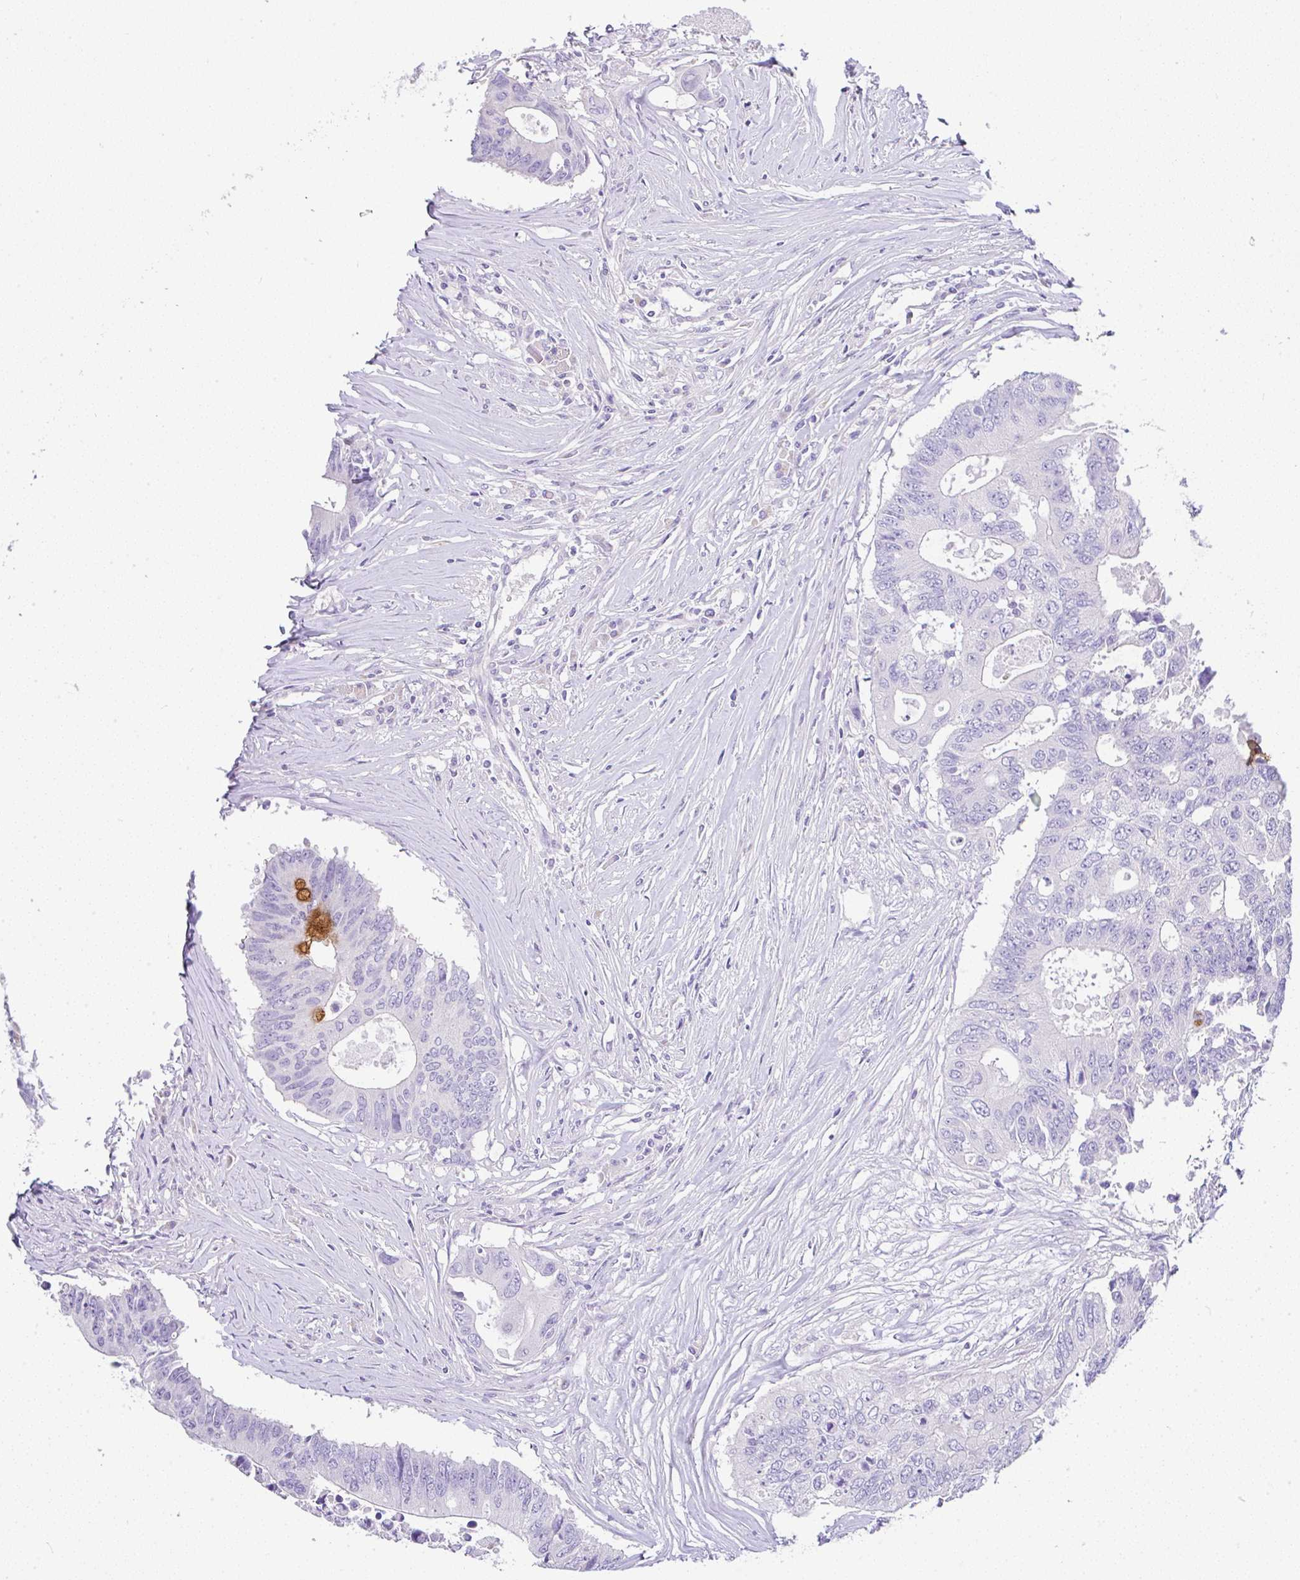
{"staining": {"intensity": "negative", "quantity": "none", "location": "none"}, "tissue": "colorectal cancer", "cell_type": "Tumor cells", "image_type": "cancer", "snomed": [{"axis": "morphology", "description": "Adenocarcinoma, NOS"}, {"axis": "topography", "description": "Colon"}], "caption": "Tumor cells are negative for protein expression in human colorectal cancer (adenocarcinoma). (DAB (3,3'-diaminobenzidine) immunohistochemistry visualized using brightfield microscopy, high magnification).", "gene": "SERPINE3", "patient": {"sex": "male", "age": 71}}